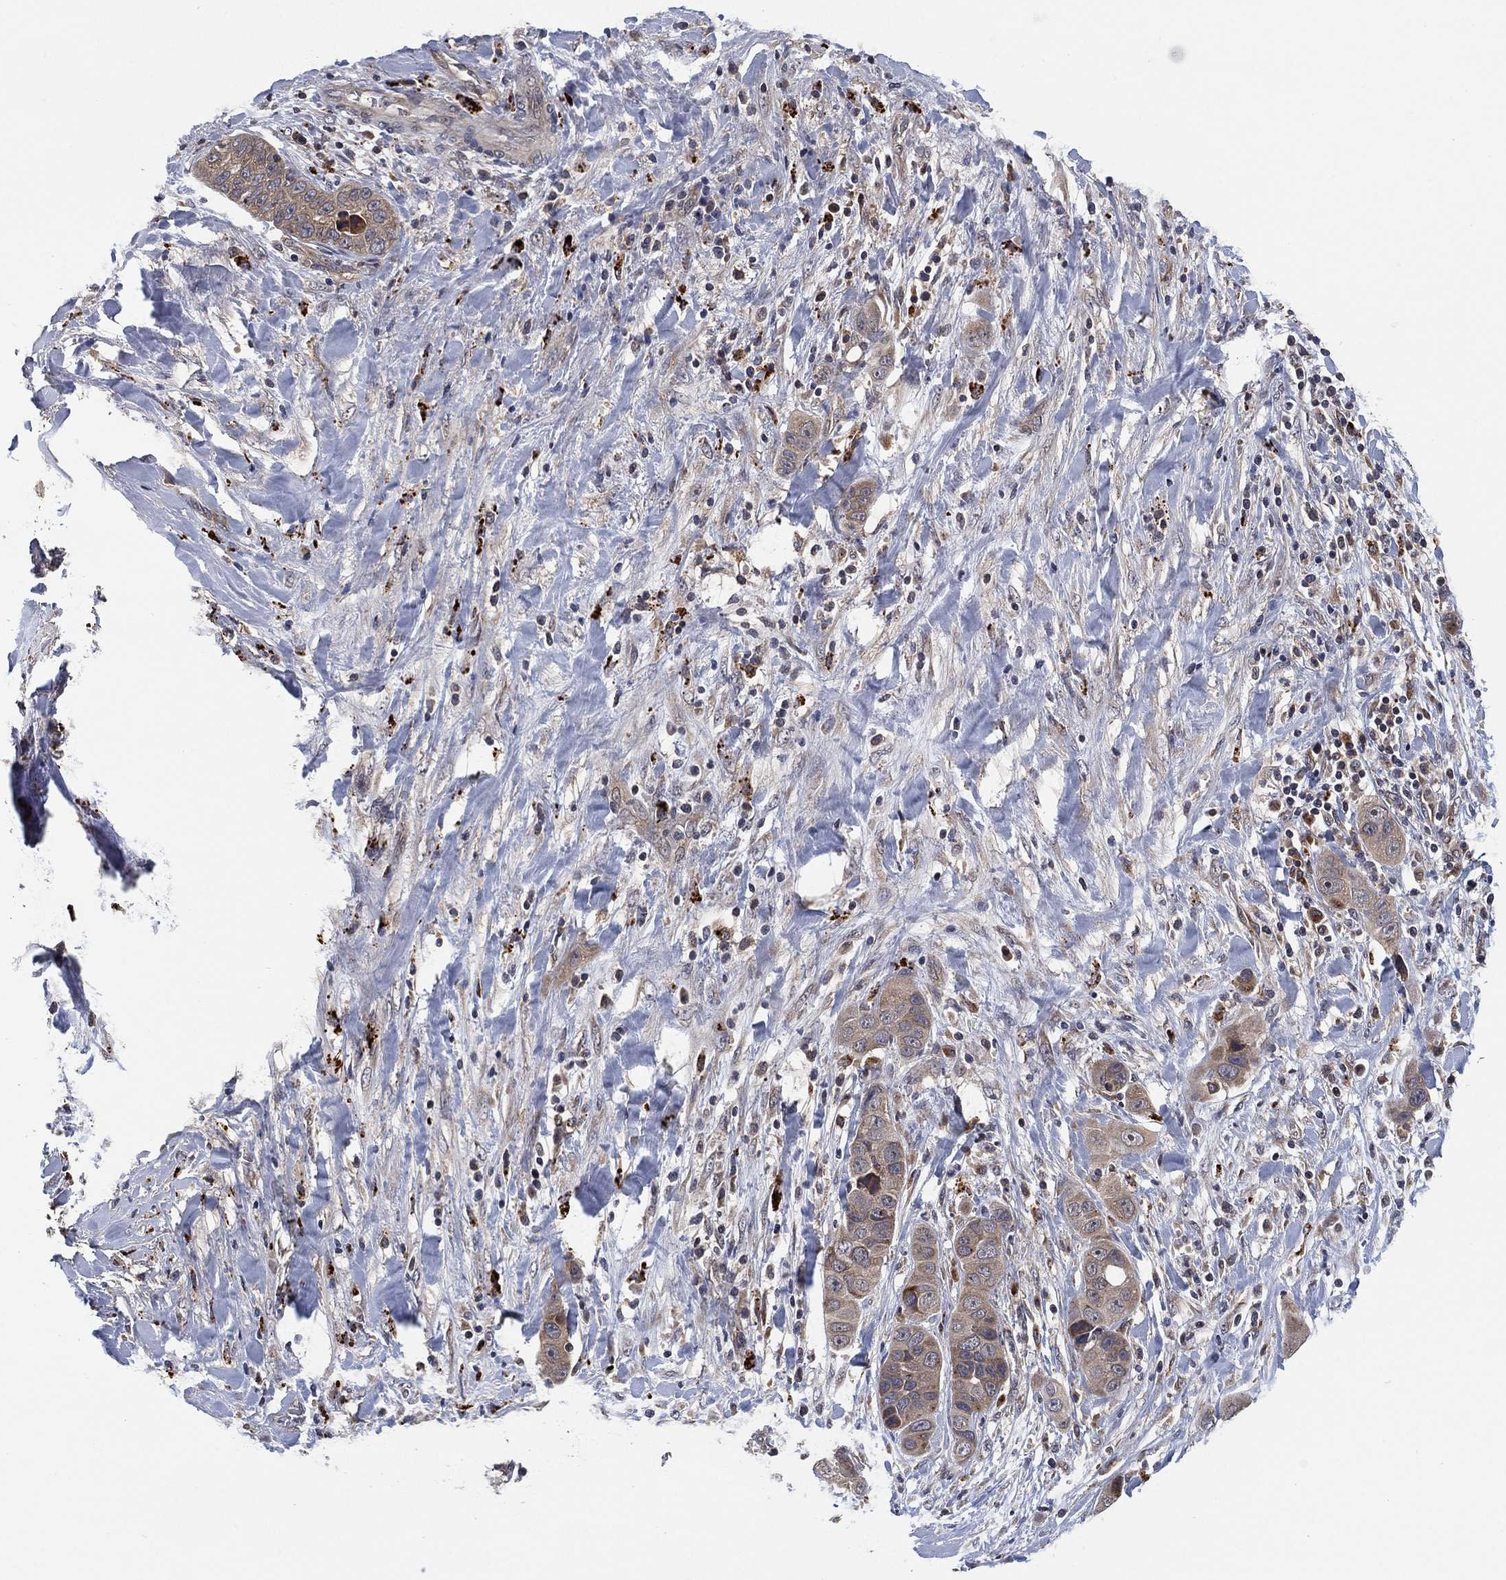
{"staining": {"intensity": "weak", "quantity": ">75%", "location": "cytoplasmic/membranous"}, "tissue": "liver cancer", "cell_type": "Tumor cells", "image_type": "cancer", "snomed": [{"axis": "morphology", "description": "Cholangiocarcinoma"}, {"axis": "topography", "description": "Liver"}], "caption": "The histopathology image exhibits a brown stain indicating the presence of a protein in the cytoplasmic/membranous of tumor cells in liver cancer.", "gene": "SELENOO", "patient": {"sex": "female", "age": 52}}